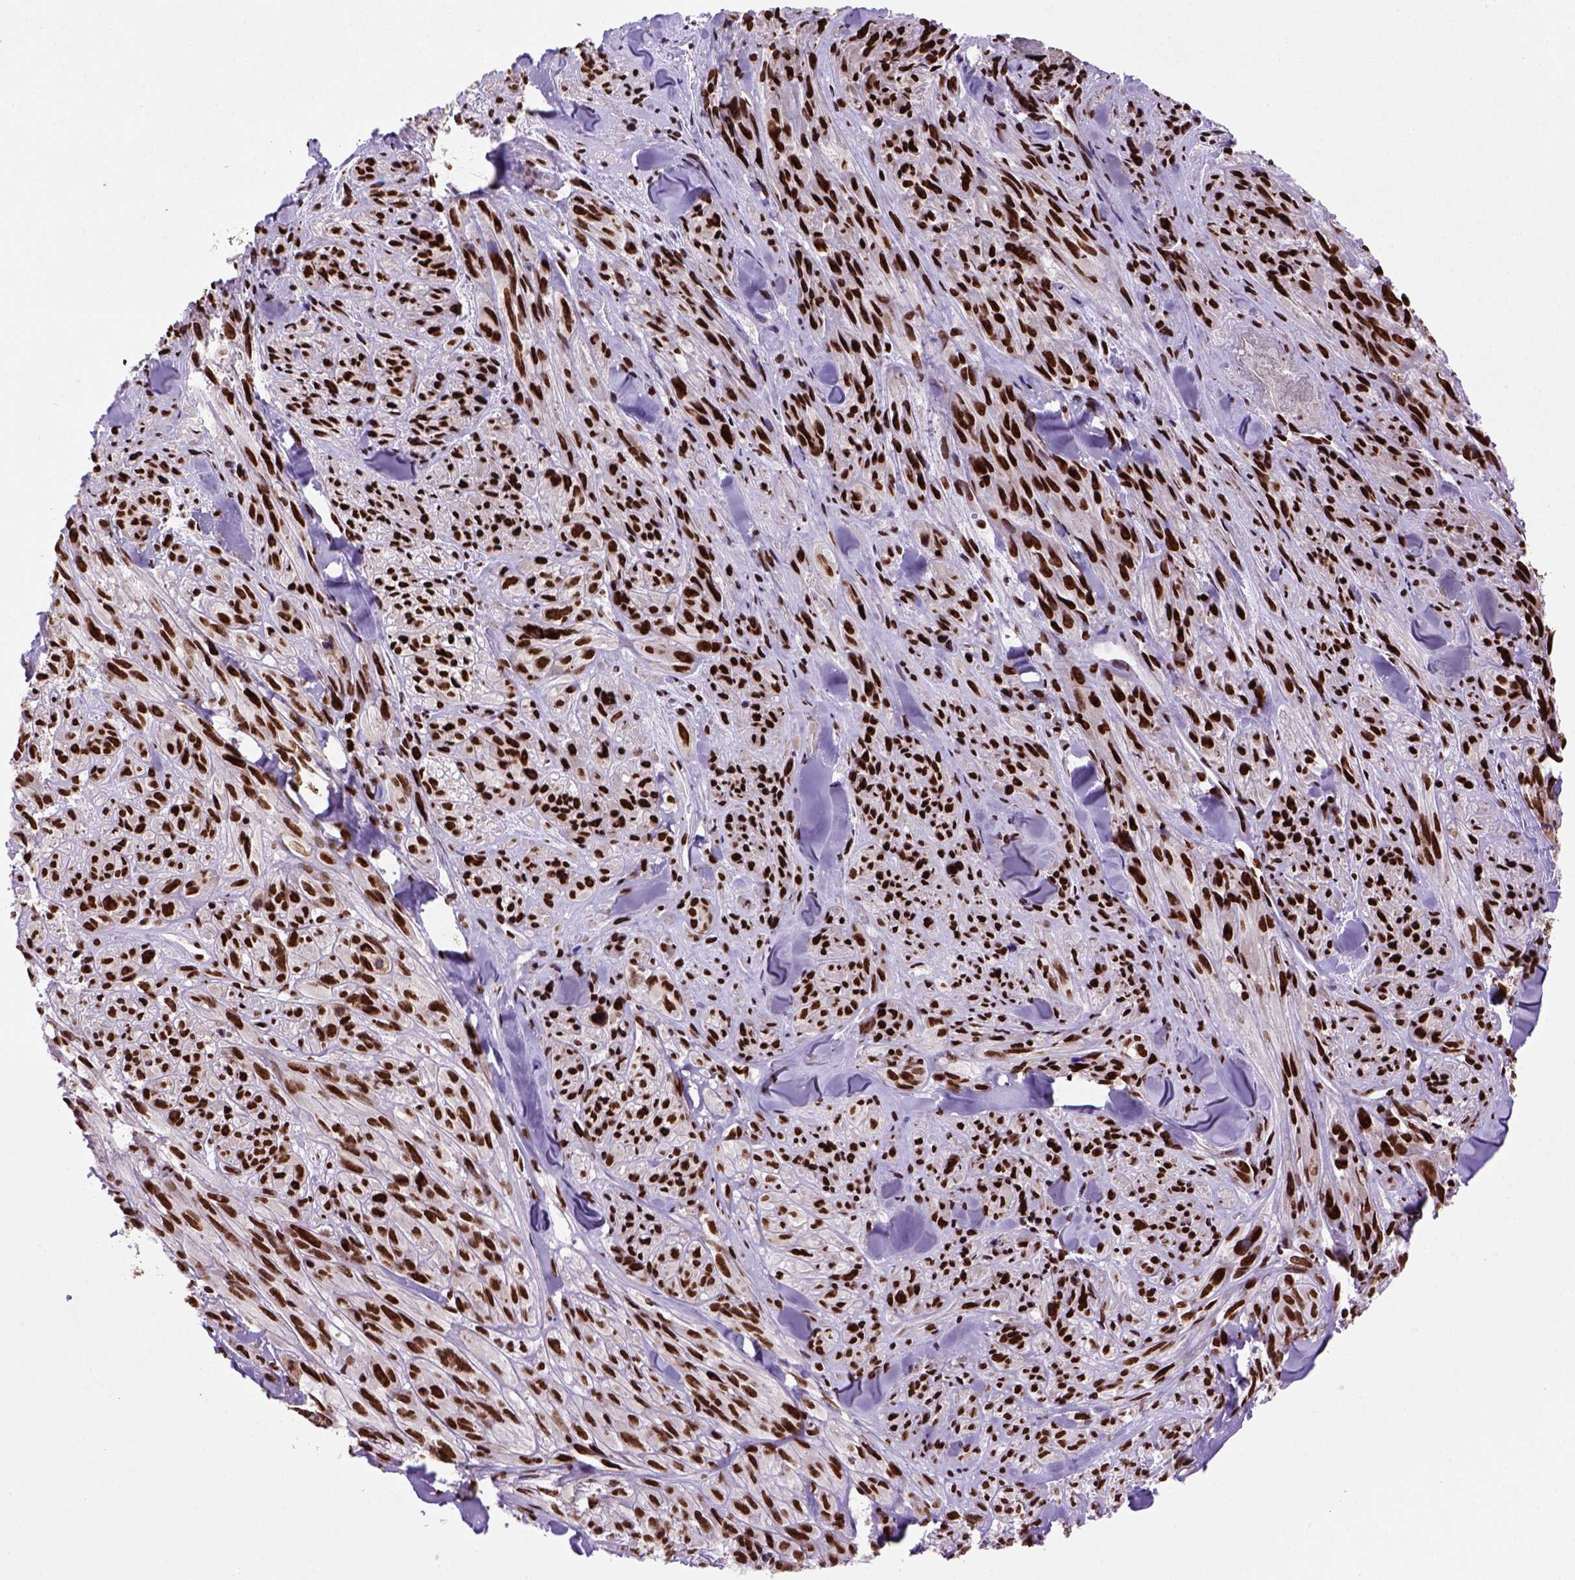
{"staining": {"intensity": "strong", "quantity": ">75%", "location": "nuclear"}, "tissue": "melanoma", "cell_type": "Tumor cells", "image_type": "cancer", "snomed": [{"axis": "morphology", "description": "Malignant melanoma, NOS"}, {"axis": "topography", "description": "Skin"}], "caption": "IHC histopathology image of human melanoma stained for a protein (brown), which displays high levels of strong nuclear expression in about >75% of tumor cells.", "gene": "NSMCE2", "patient": {"sex": "male", "age": 67}}